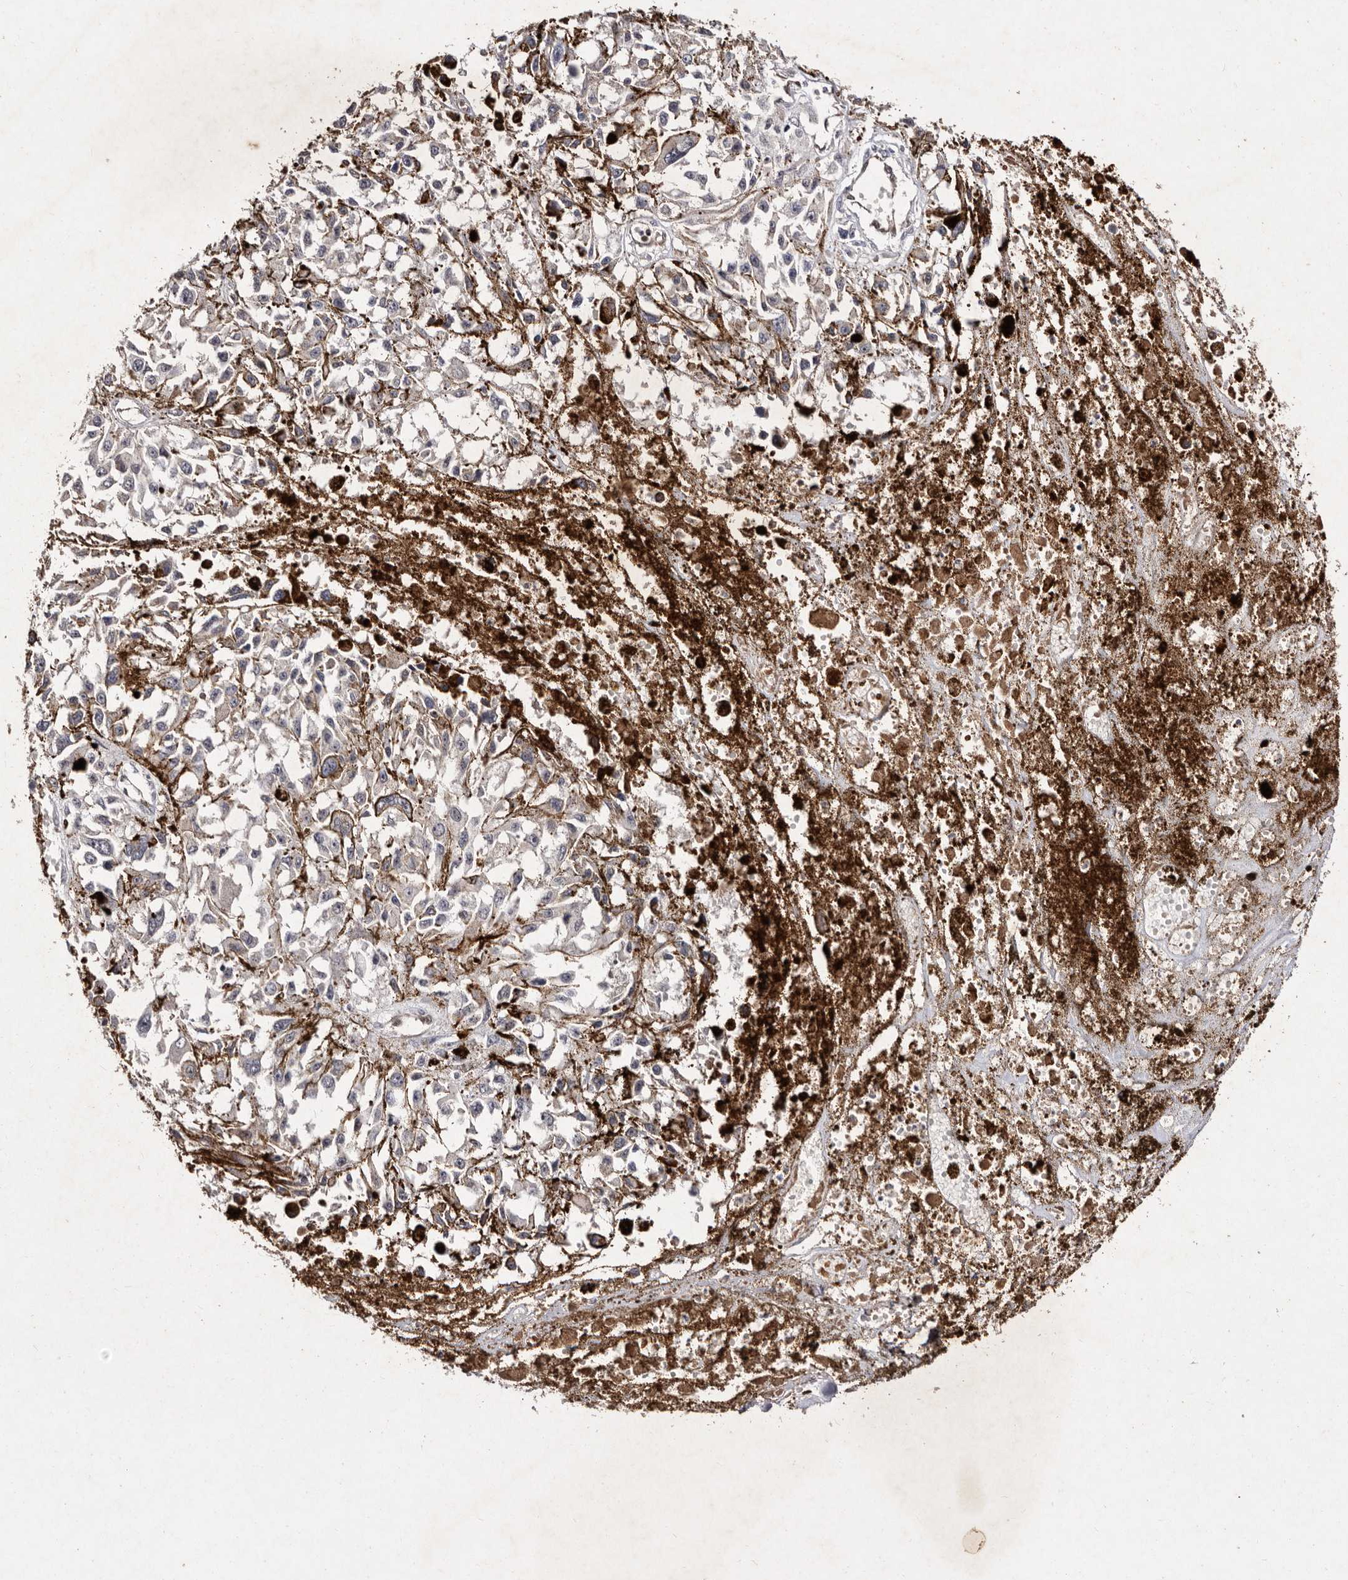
{"staining": {"intensity": "negative", "quantity": "none", "location": "none"}, "tissue": "melanoma", "cell_type": "Tumor cells", "image_type": "cancer", "snomed": [{"axis": "morphology", "description": "Malignant melanoma, Metastatic site"}, {"axis": "topography", "description": "Lymph node"}], "caption": "Immunohistochemistry (IHC) image of human malignant melanoma (metastatic site) stained for a protein (brown), which reveals no expression in tumor cells.", "gene": "GIMAP4", "patient": {"sex": "male", "age": 59}}